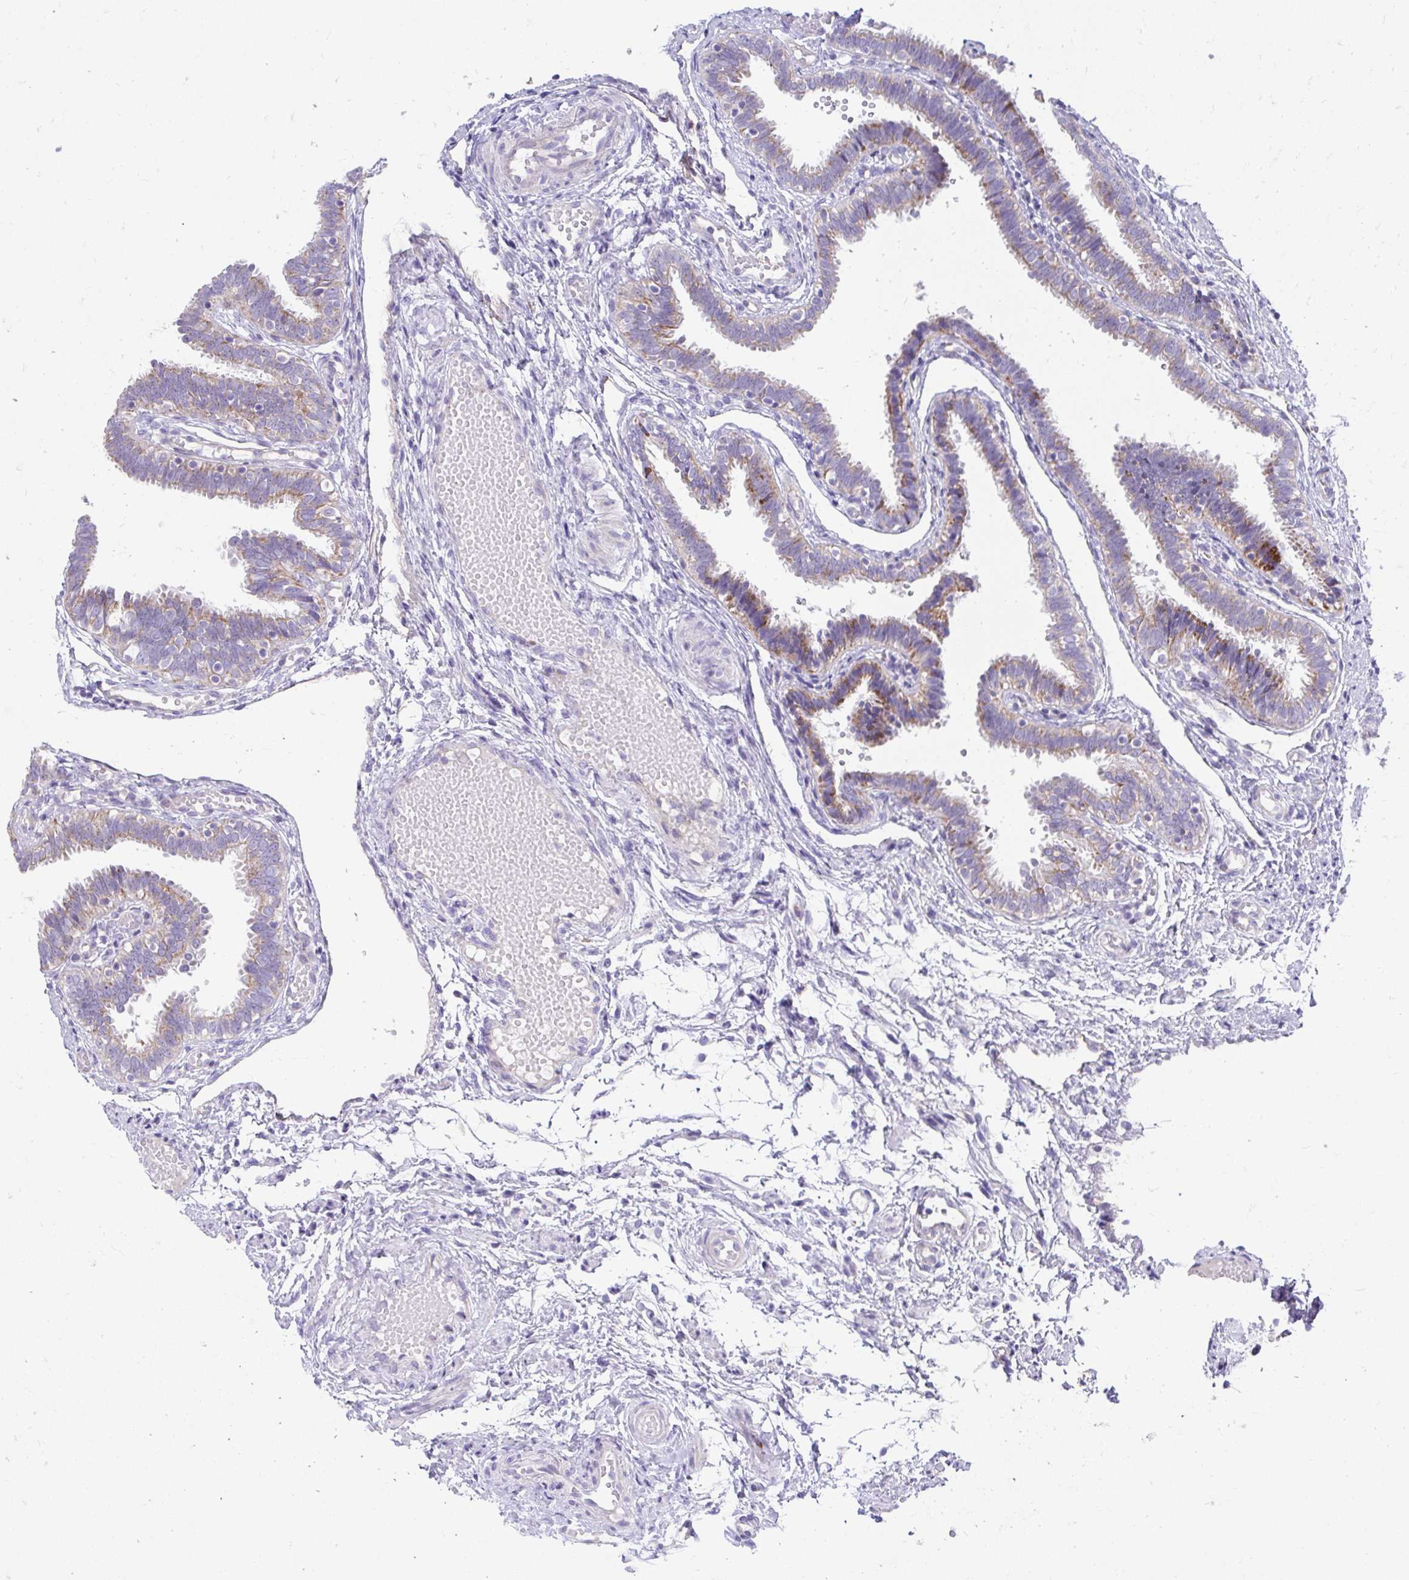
{"staining": {"intensity": "moderate", "quantity": "<25%", "location": "cytoplasmic/membranous"}, "tissue": "fallopian tube", "cell_type": "Glandular cells", "image_type": "normal", "snomed": [{"axis": "morphology", "description": "Normal tissue, NOS"}, {"axis": "topography", "description": "Fallopian tube"}], "caption": "A brown stain labels moderate cytoplasmic/membranous positivity of a protein in glandular cells of benign fallopian tube. (Brightfield microscopy of DAB IHC at high magnification).", "gene": "PRRG3", "patient": {"sex": "female", "age": 37}}